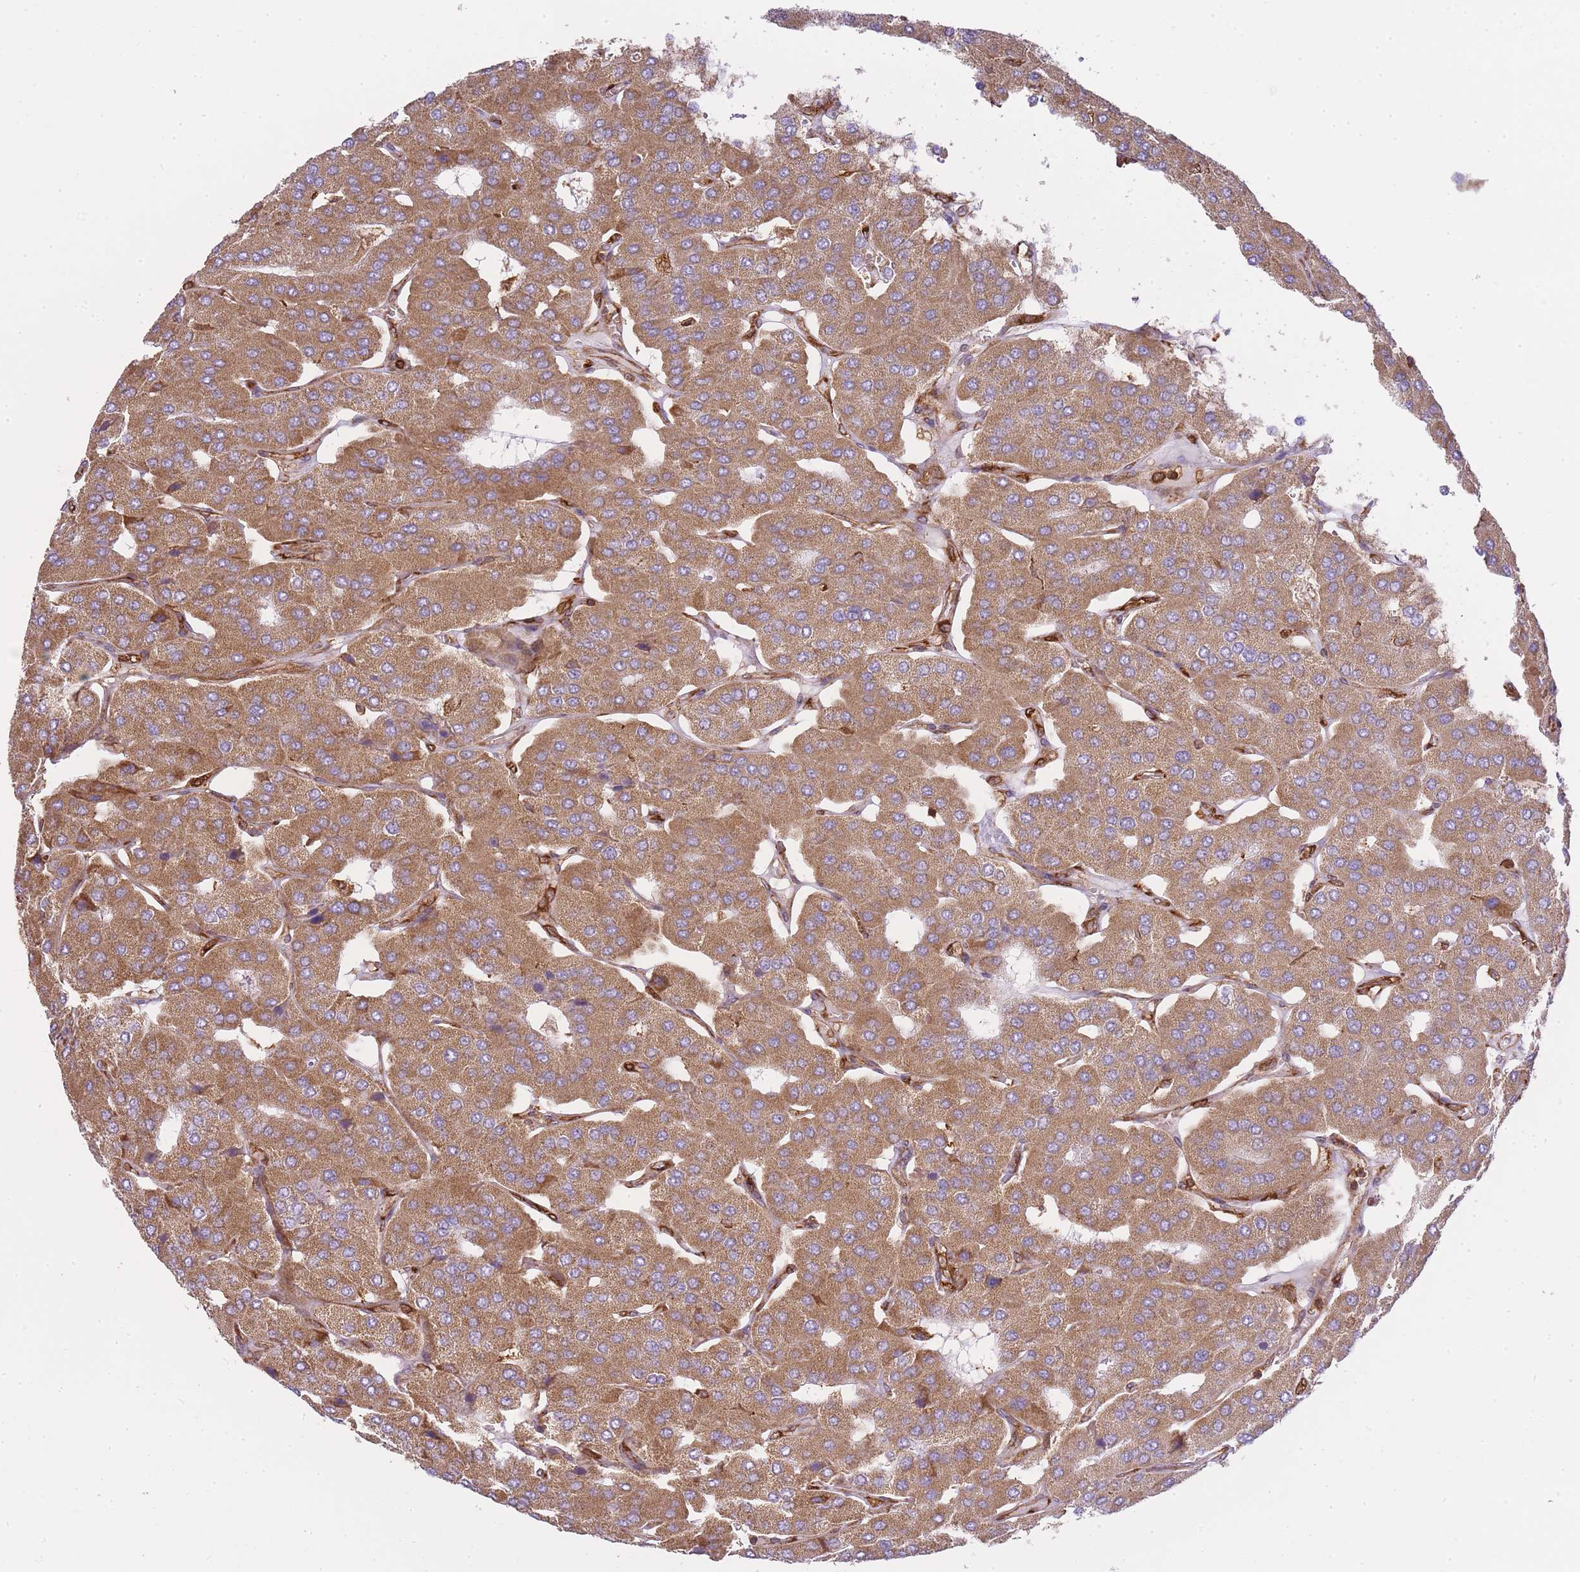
{"staining": {"intensity": "moderate", "quantity": ">75%", "location": "cytoplasmic/membranous"}, "tissue": "parathyroid gland", "cell_type": "Glandular cells", "image_type": "normal", "snomed": [{"axis": "morphology", "description": "Normal tissue, NOS"}, {"axis": "morphology", "description": "Adenoma, NOS"}, {"axis": "topography", "description": "Parathyroid gland"}], "caption": "Unremarkable parathyroid gland was stained to show a protein in brown. There is medium levels of moderate cytoplasmic/membranous expression in approximately >75% of glandular cells. (DAB IHC with brightfield microscopy, high magnification).", "gene": "MSN", "patient": {"sex": "female", "age": 86}}